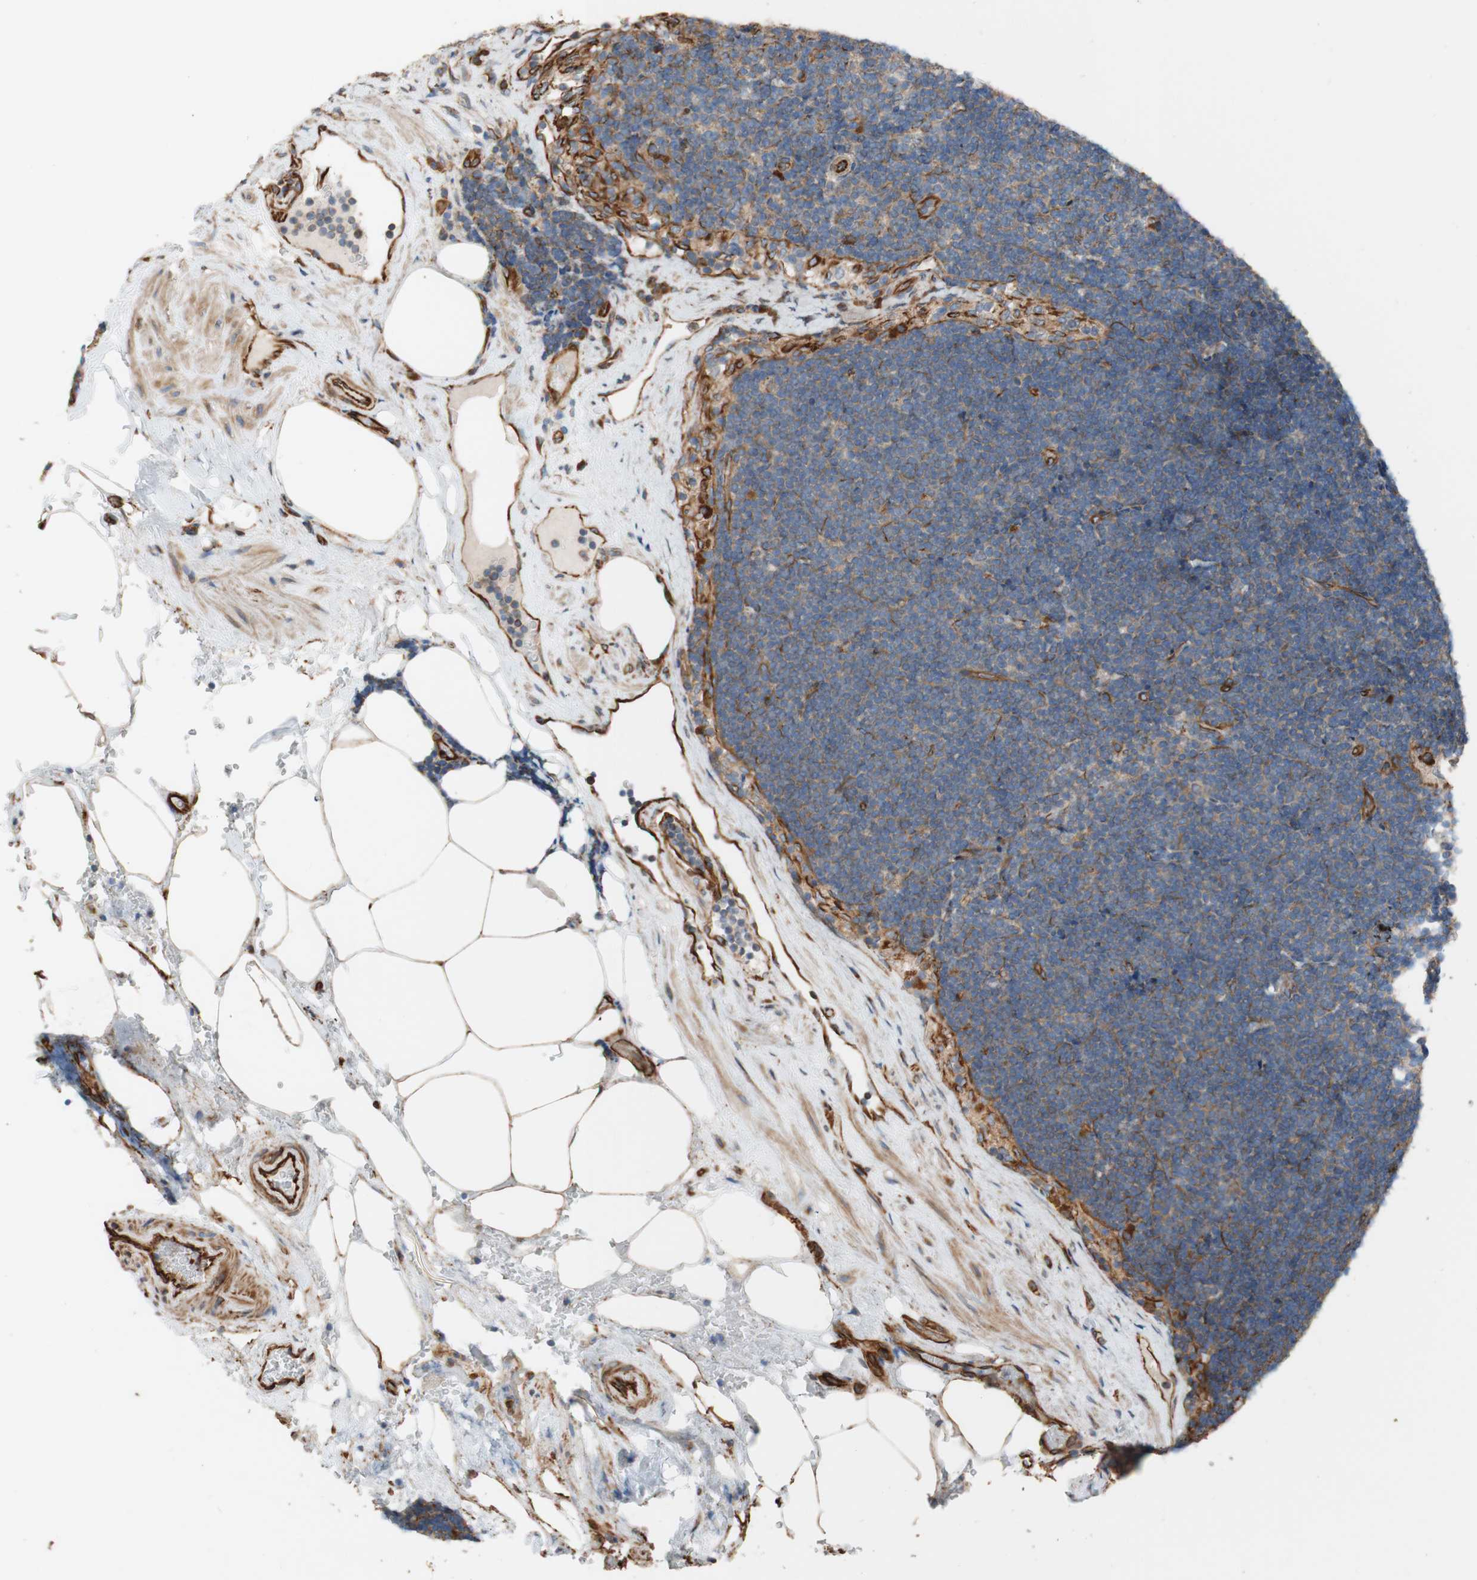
{"staining": {"intensity": "weak", "quantity": ">75%", "location": "cytoplasmic/membranous"}, "tissue": "lymph node", "cell_type": "Germinal center cells", "image_type": "normal", "snomed": [{"axis": "morphology", "description": "Normal tissue, NOS"}, {"axis": "topography", "description": "Lymph node"}], "caption": "High-magnification brightfield microscopy of unremarkable lymph node stained with DAB (3,3'-diaminobenzidine) (brown) and counterstained with hematoxylin (blue). germinal center cells exhibit weak cytoplasmic/membranous staining is appreciated in about>75% of cells.", "gene": "C1orf43", "patient": {"sex": "male", "age": 63}}